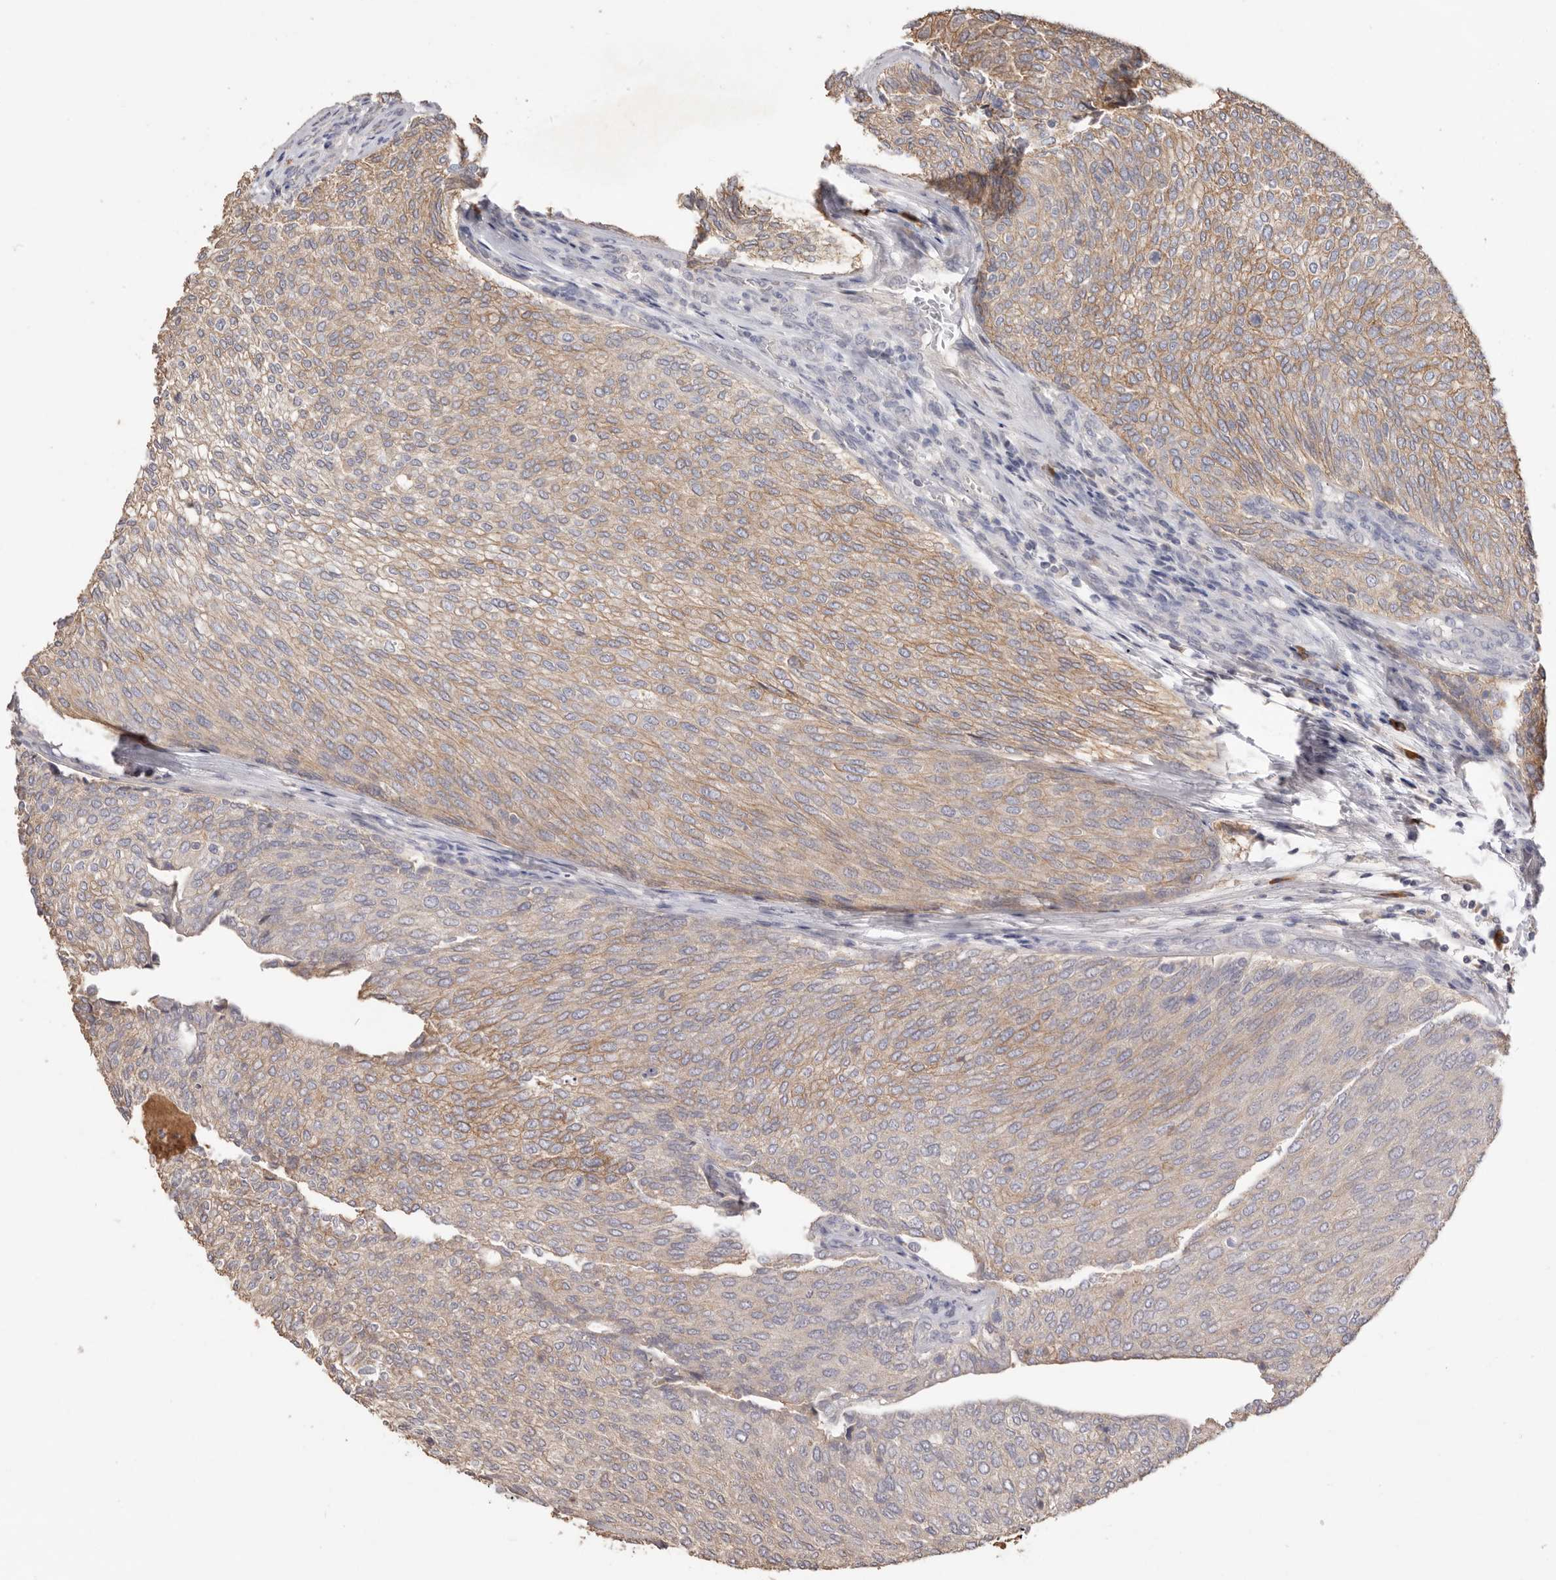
{"staining": {"intensity": "weak", "quantity": ">75%", "location": "cytoplasmic/membranous"}, "tissue": "urothelial cancer", "cell_type": "Tumor cells", "image_type": "cancer", "snomed": [{"axis": "morphology", "description": "Urothelial carcinoma, Low grade"}, {"axis": "topography", "description": "Urinary bladder"}], "caption": "IHC of human urothelial cancer displays low levels of weak cytoplasmic/membranous expression in approximately >75% of tumor cells.", "gene": "HCAR2", "patient": {"sex": "female", "age": 79}}